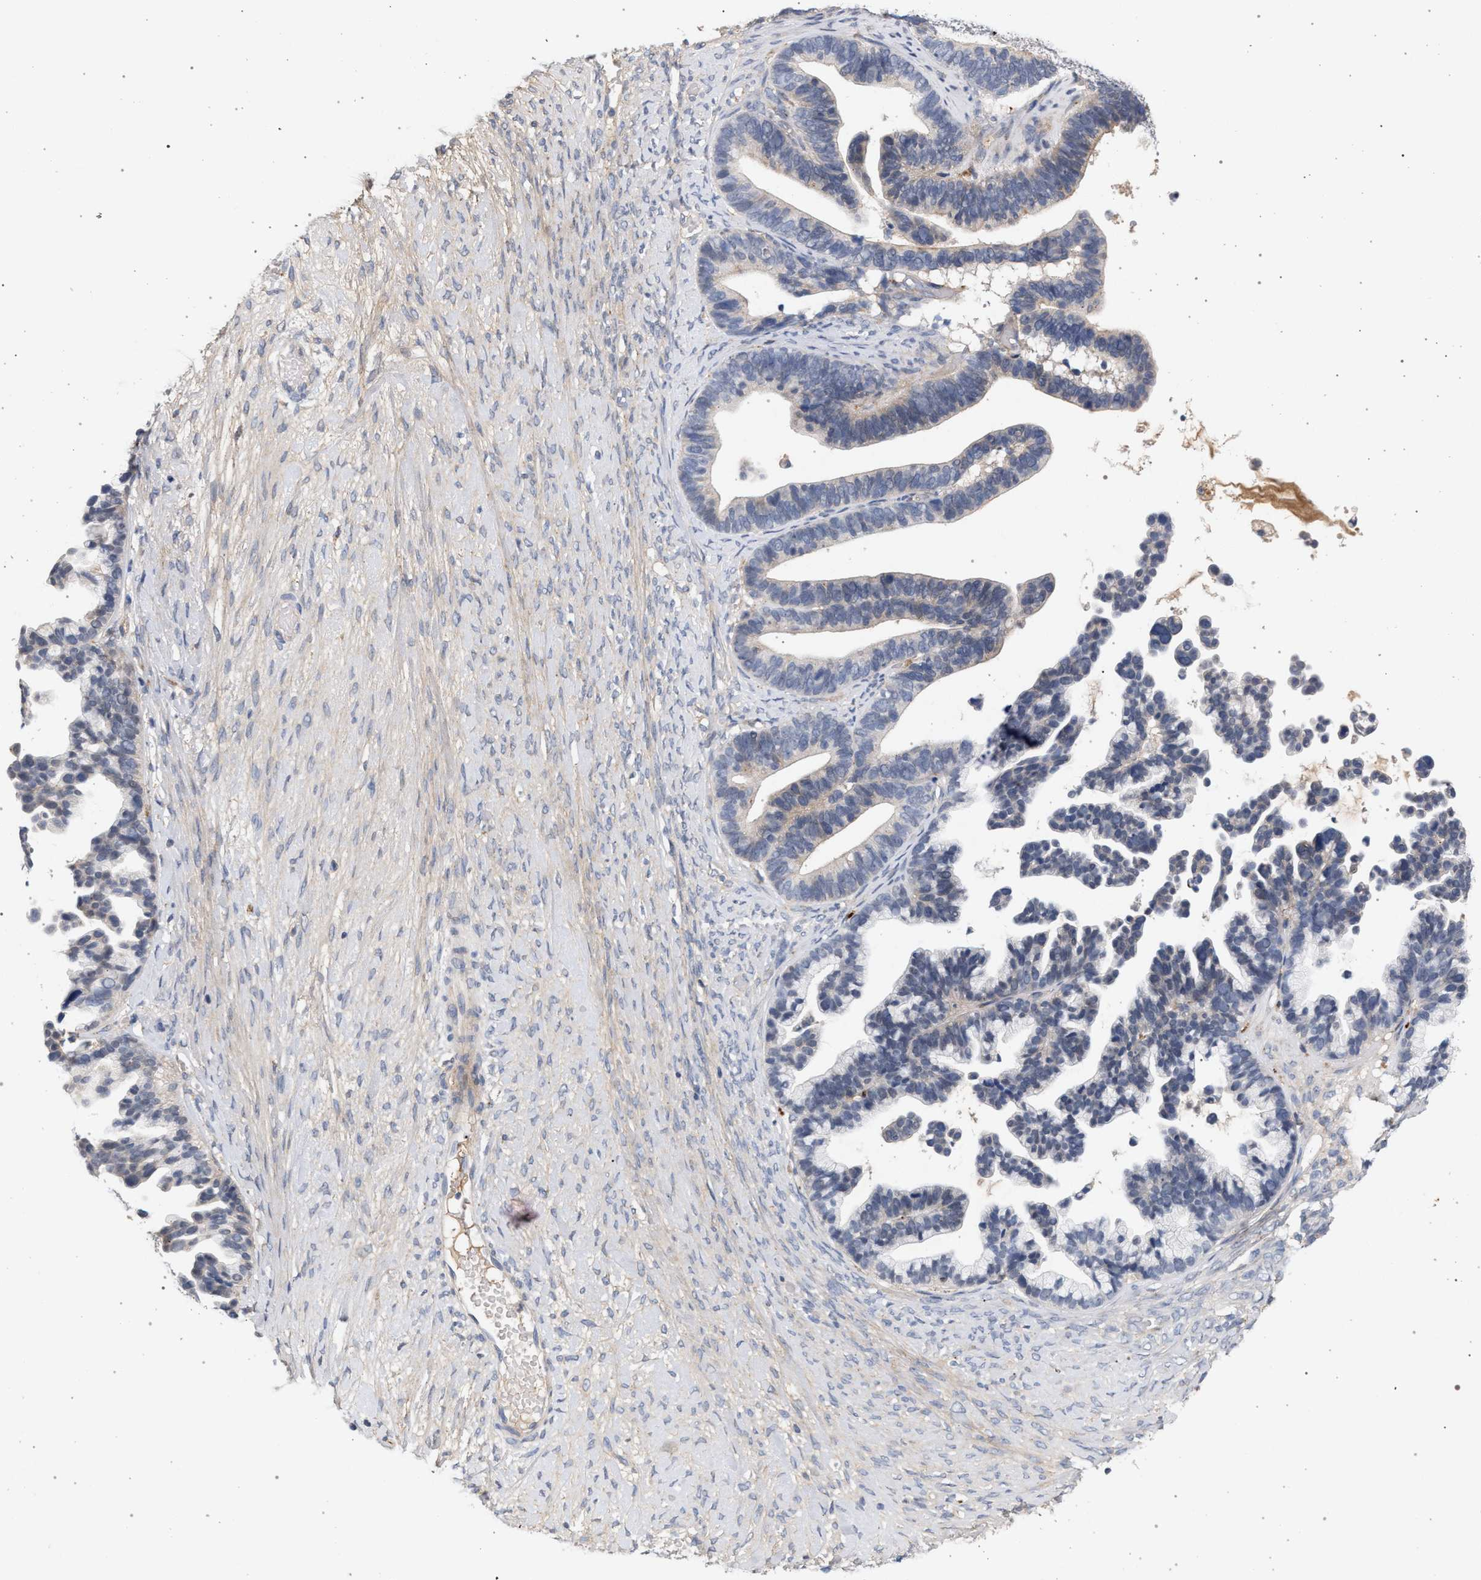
{"staining": {"intensity": "weak", "quantity": "<25%", "location": "cytoplasmic/membranous"}, "tissue": "ovarian cancer", "cell_type": "Tumor cells", "image_type": "cancer", "snomed": [{"axis": "morphology", "description": "Cystadenocarcinoma, serous, NOS"}, {"axis": "topography", "description": "Ovary"}], "caption": "IHC histopathology image of neoplastic tissue: ovarian serous cystadenocarcinoma stained with DAB reveals no significant protein staining in tumor cells. The staining is performed using DAB brown chromogen with nuclei counter-stained in using hematoxylin.", "gene": "MAMDC2", "patient": {"sex": "female", "age": 56}}